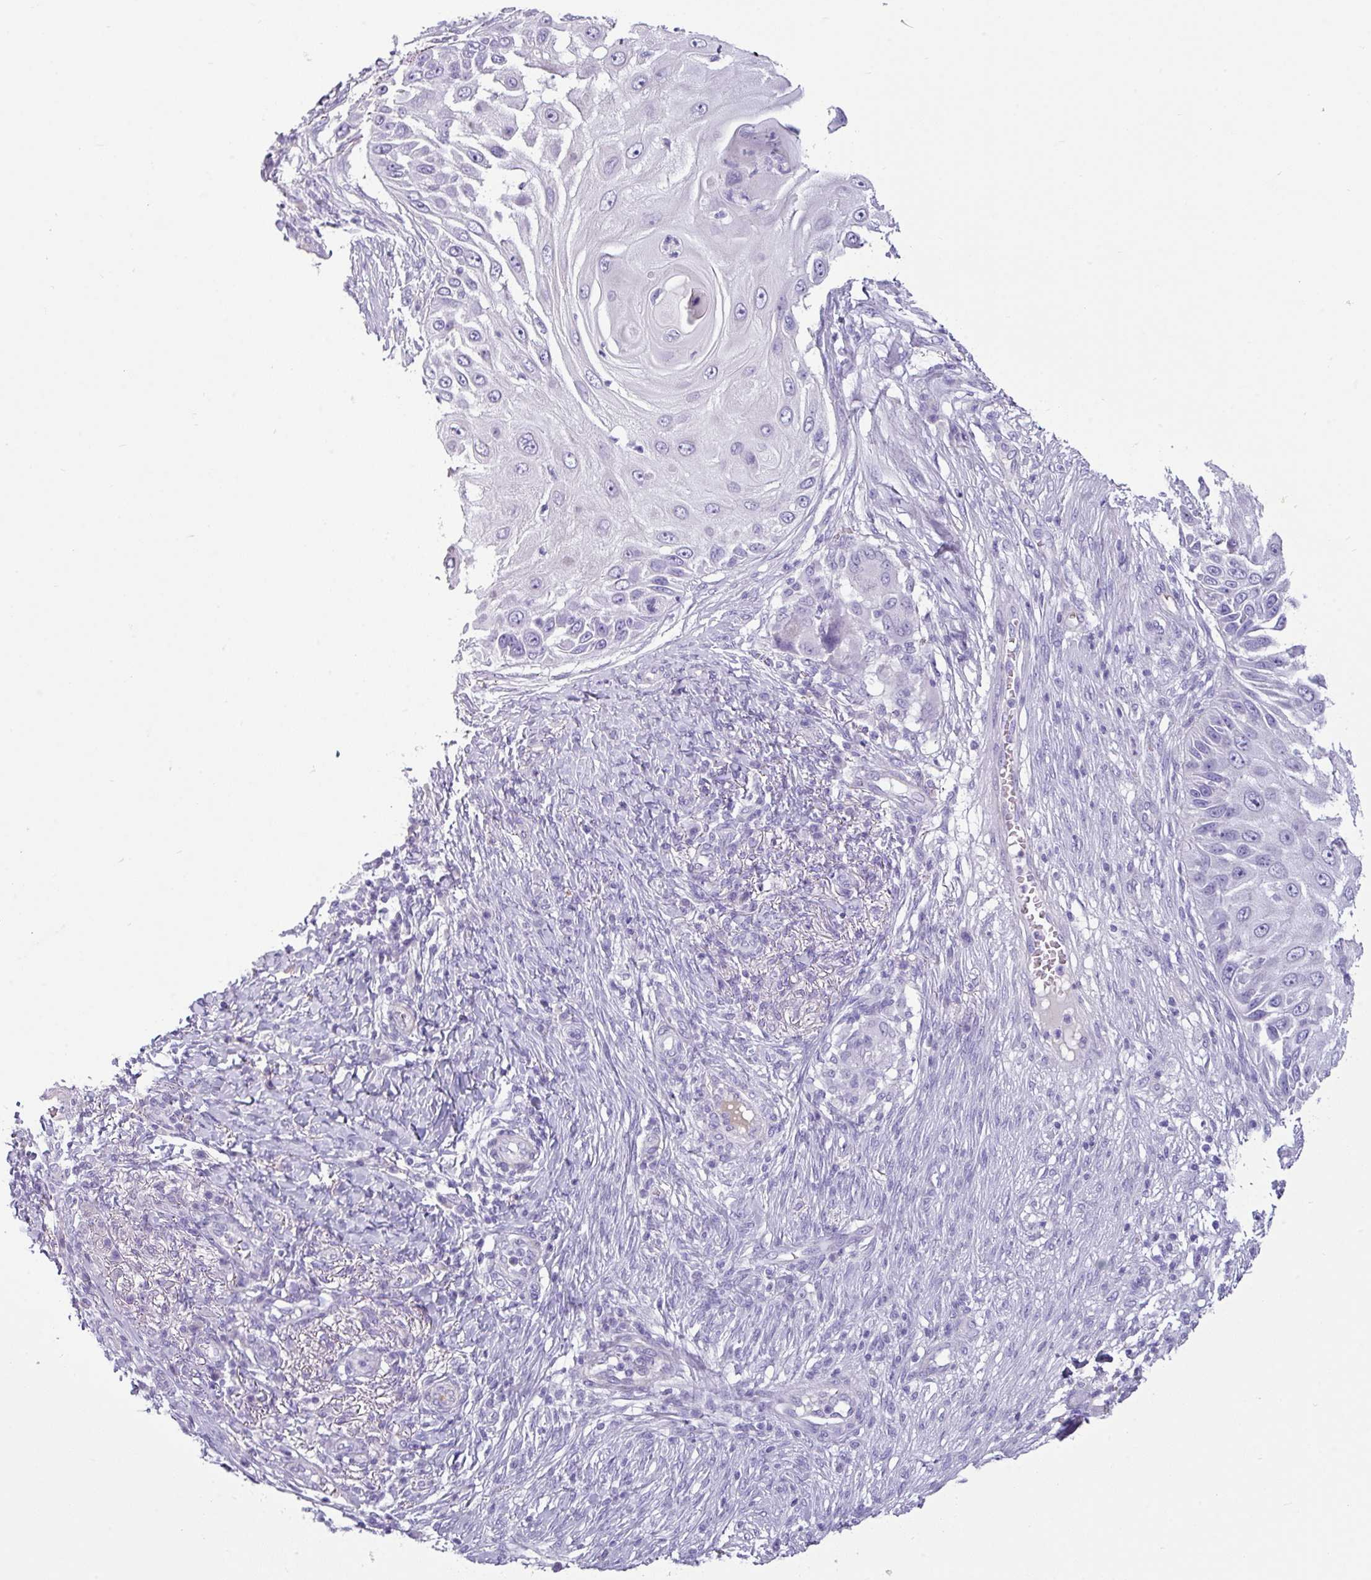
{"staining": {"intensity": "negative", "quantity": "none", "location": "none"}, "tissue": "skin cancer", "cell_type": "Tumor cells", "image_type": "cancer", "snomed": [{"axis": "morphology", "description": "Squamous cell carcinoma, NOS"}, {"axis": "topography", "description": "Skin"}], "caption": "DAB (3,3'-diaminobenzidine) immunohistochemical staining of squamous cell carcinoma (skin) demonstrates no significant expression in tumor cells.", "gene": "VCX2", "patient": {"sex": "female", "age": 44}}